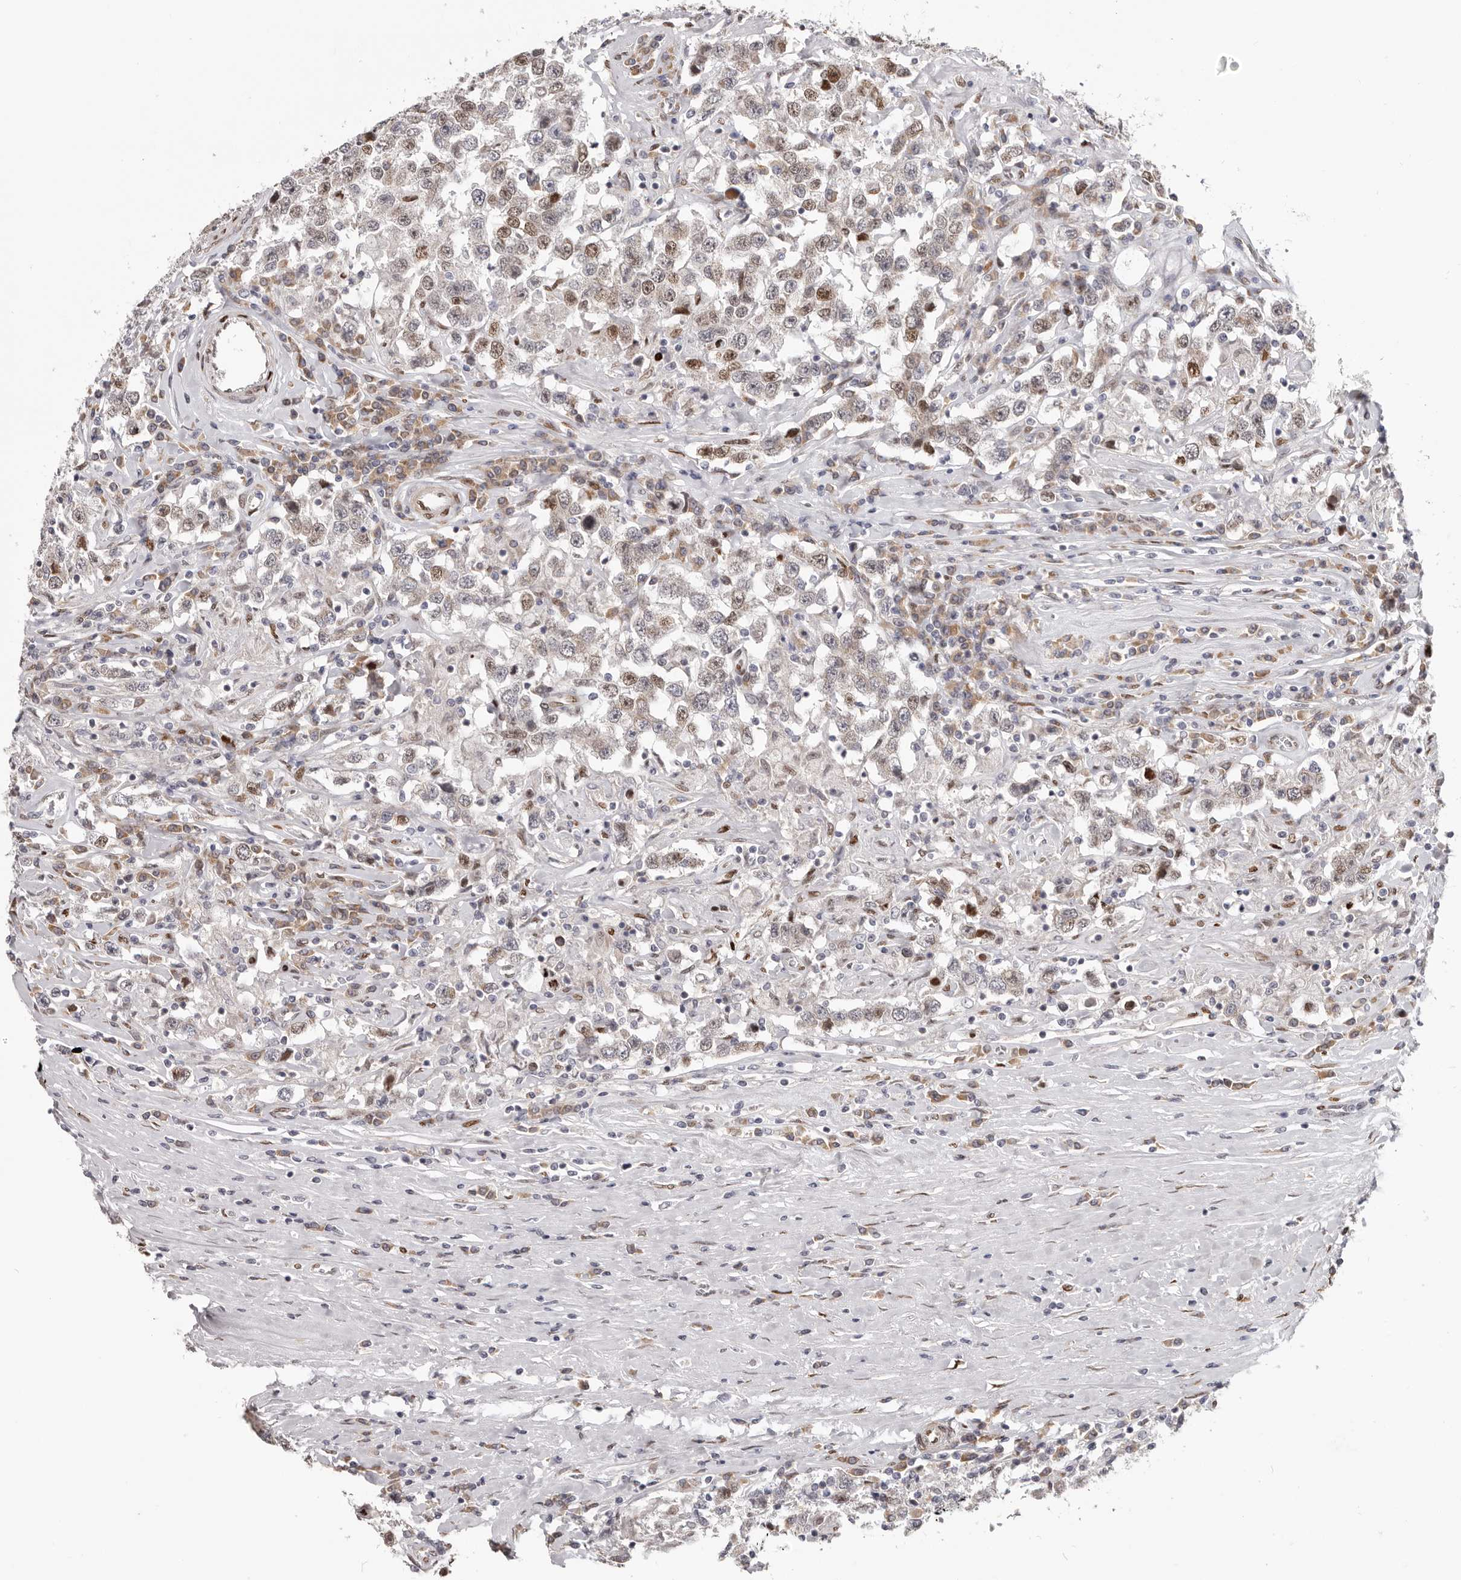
{"staining": {"intensity": "moderate", "quantity": "<25%", "location": "nuclear"}, "tissue": "testis cancer", "cell_type": "Tumor cells", "image_type": "cancer", "snomed": [{"axis": "morphology", "description": "Seminoma, NOS"}, {"axis": "topography", "description": "Testis"}], "caption": "Immunohistochemical staining of testis cancer (seminoma) displays low levels of moderate nuclear staining in about <25% of tumor cells.", "gene": "SRP19", "patient": {"sex": "male", "age": 41}}